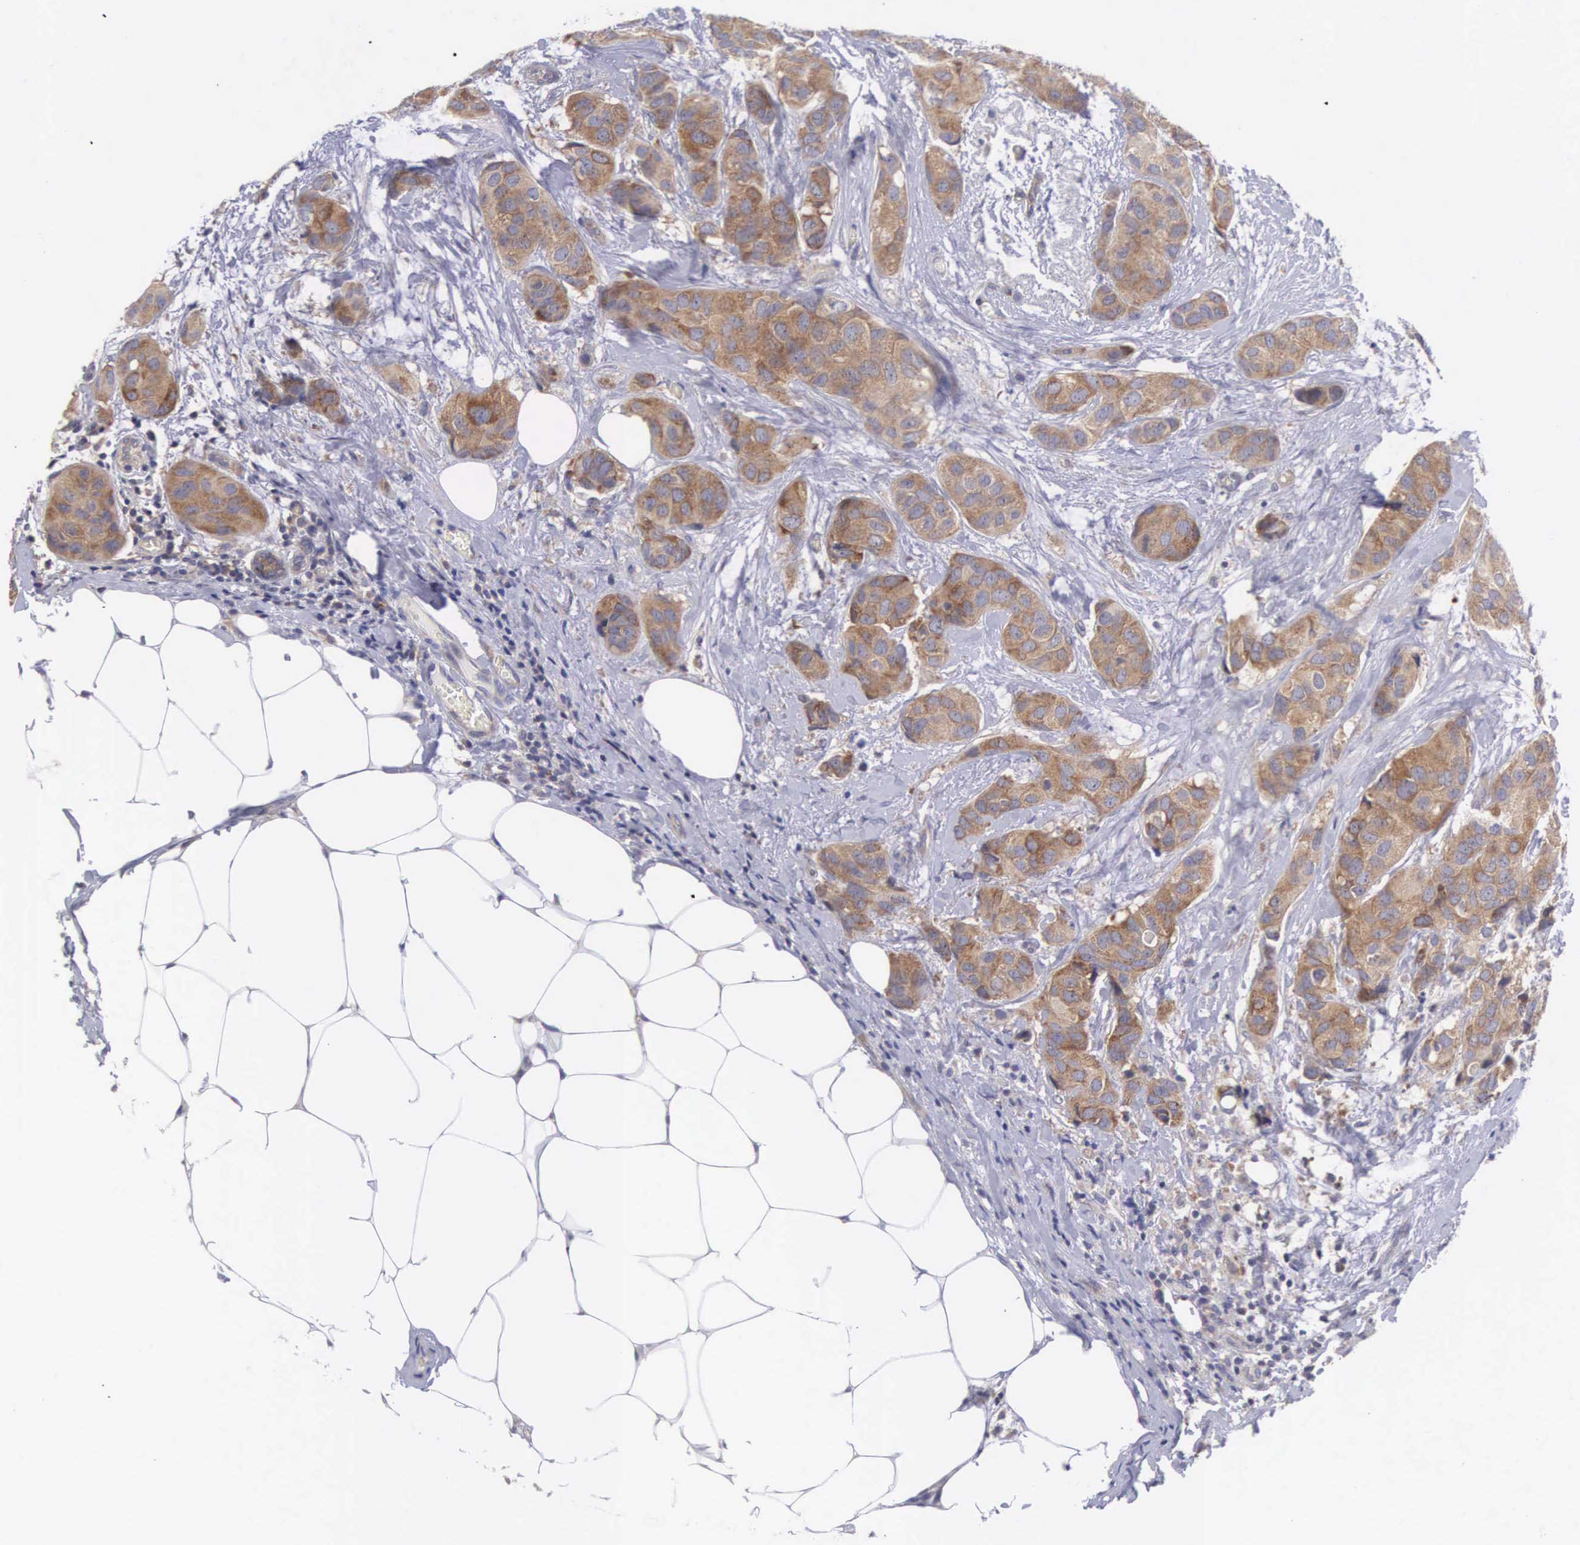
{"staining": {"intensity": "strong", "quantity": ">75%", "location": "cytoplasmic/membranous"}, "tissue": "breast cancer", "cell_type": "Tumor cells", "image_type": "cancer", "snomed": [{"axis": "morphology", "description": "Duct carcinoma"}, {"axis": "topography", "description": "Breast"}], "caption": "Strong cytoplasmic/membranous expression for a protein is appreciated in about >75% of tumor cells of breast cancer (infiltrating ductal carcinoma) using immunohistochemistry (IHC).", "gene": "TXLNG", "patient": {"sex": "female", "age": 68}}